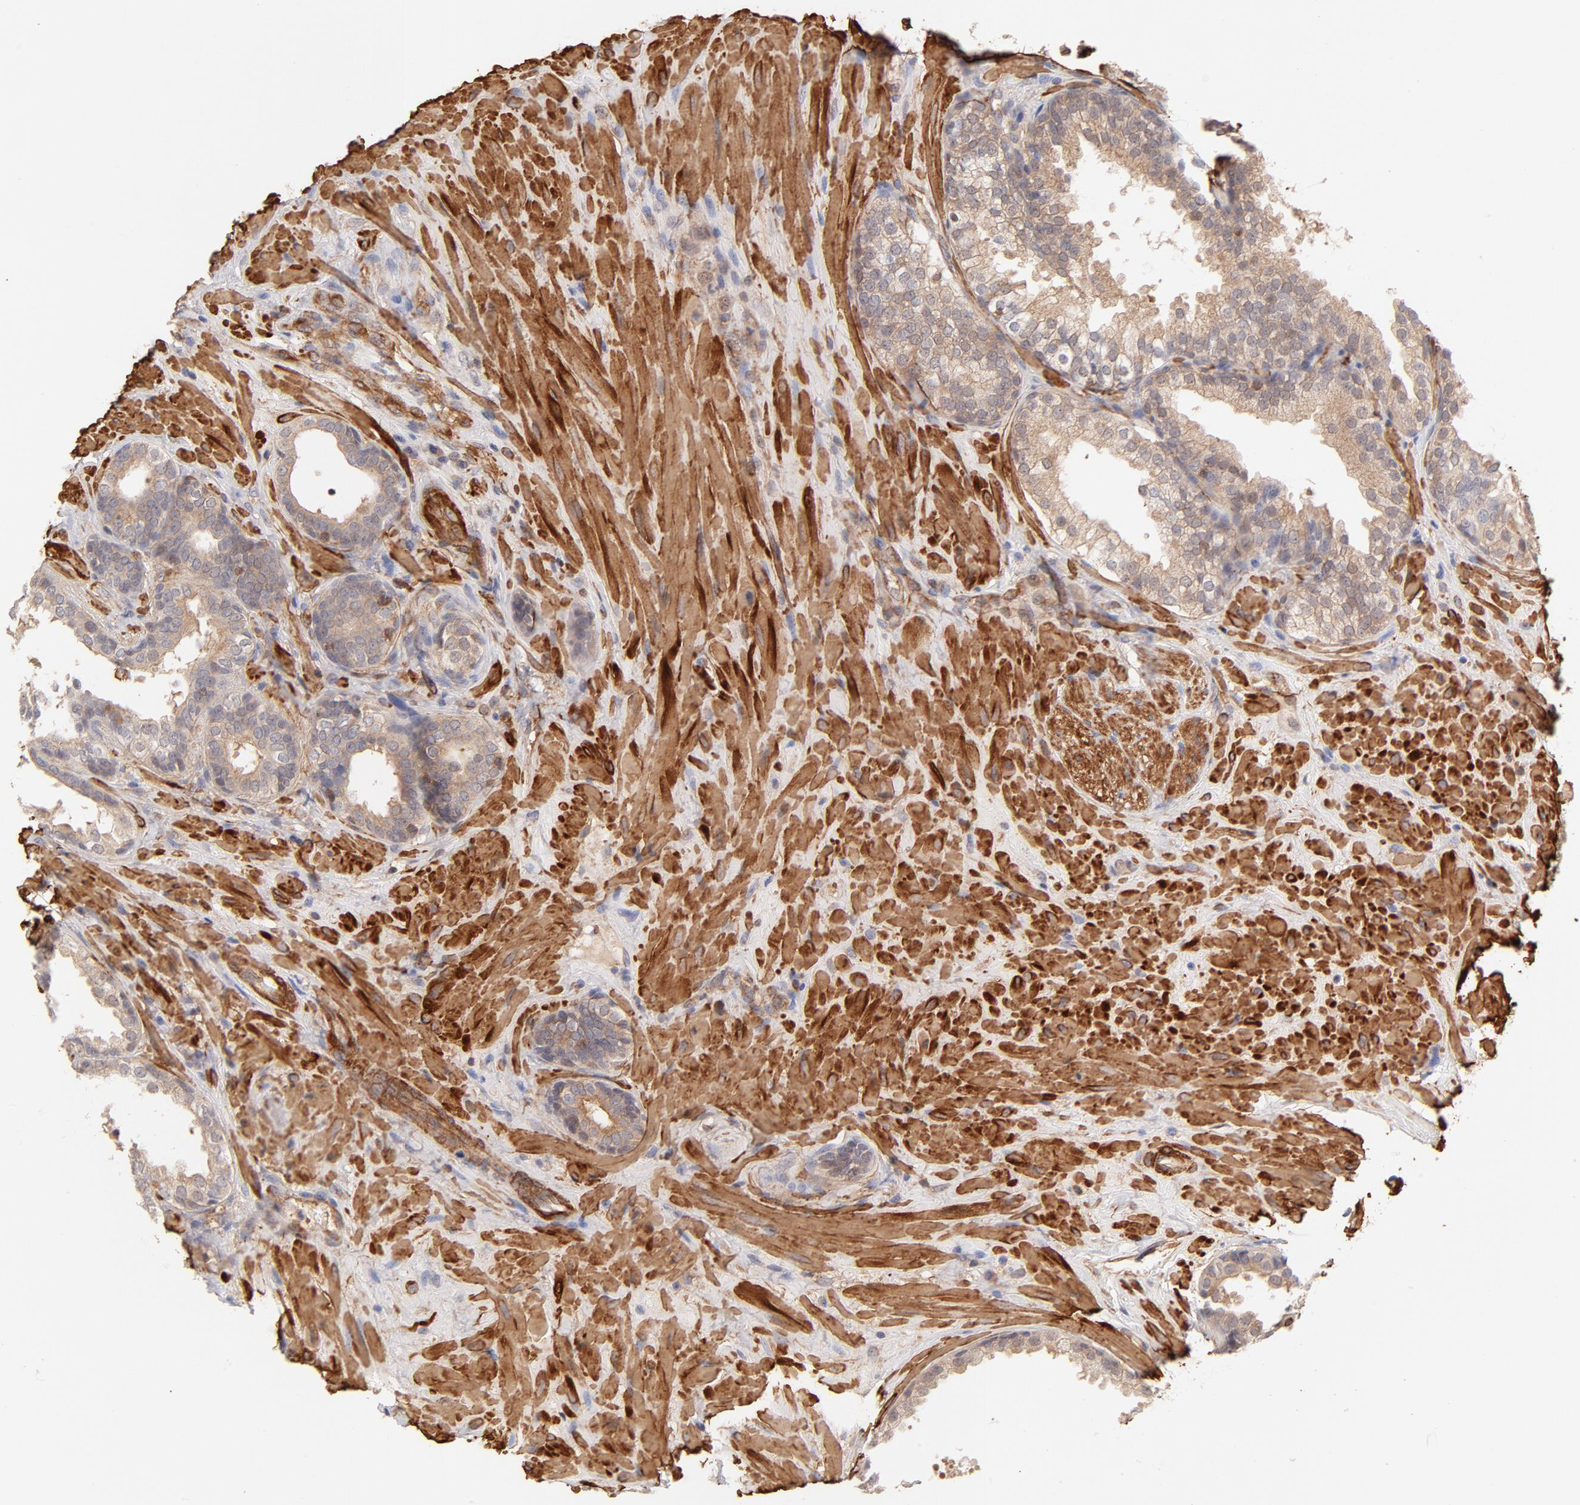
{"staining": {"intensity": "weak", "quantity": ">75%", "location": "cytoplasmic/membranous"}, "tissue": "prostate cancer", "cell_type": "Tumor cells", "image_type": "cancer", "snomed": [{"axis": "morphology", "description": "Adenocarcinoma, High grade"}, {"axis": "topography", "description": "Prostate"}], "caption": "Tumor cells demonstrate weak cytoplasmic/membranous positivity in approximately >75% of cells in adenocarcinoma (high-grade) (prostate).", "gene": "LDLRAP1", "patient": {"sex": "male", "age": 70}}